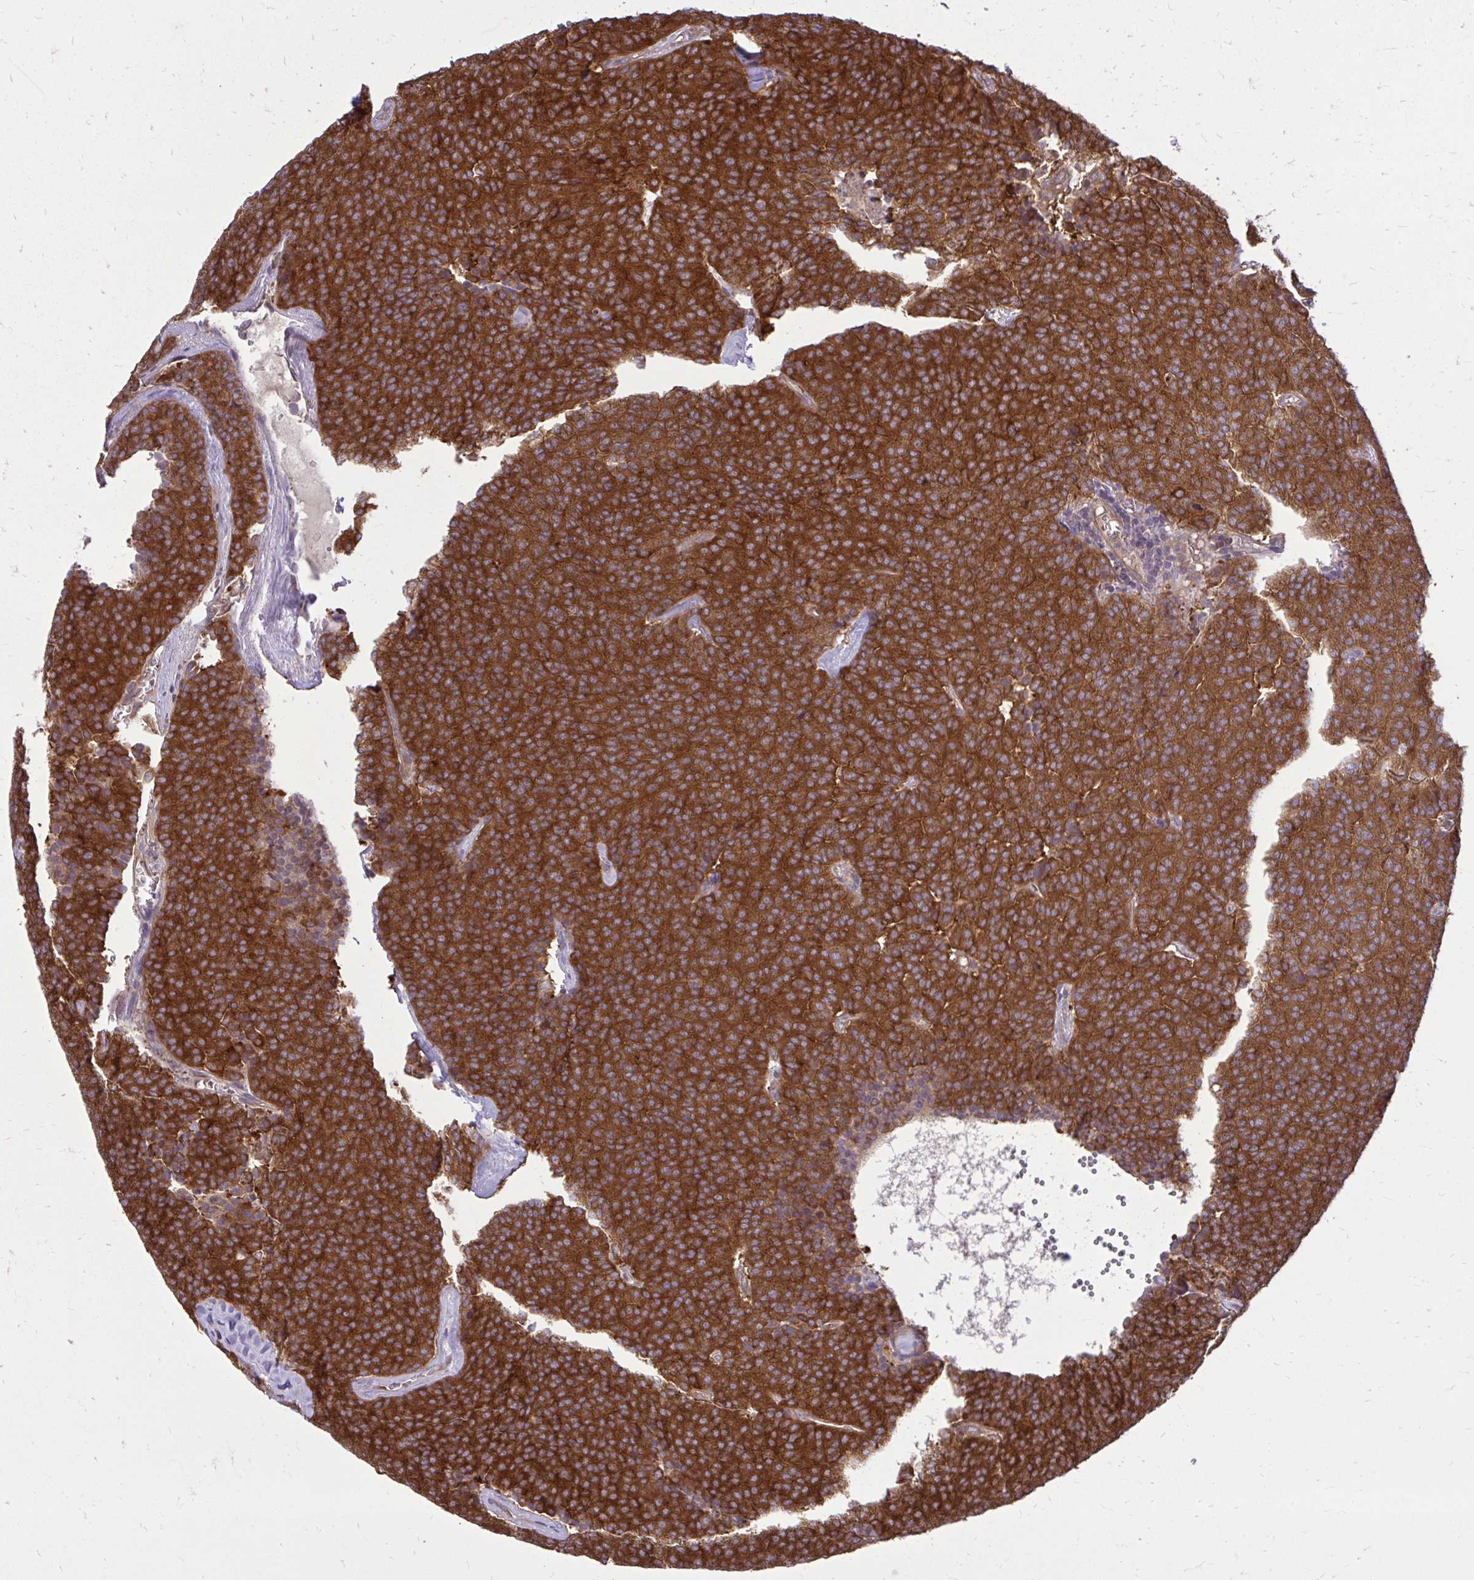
{"staining": {"intensity": "strong", "quantity": ">75%", "location": "cytoplasmic/membranous"}, "tissue": "carcinoid", "cell_type": "Tumor cells", "image_type": "cancer", "snomed": [{"axis": "morphology", "description": "Carcinoid, malignant, NOS"}, {"axis": "topography", "description": "Lung"}], "caption": "A high-resolution micrograph shows immunohistochemistry (IHC) staining of carcinoid, which reveals strong cytoplasmic/membranous expression in approximately >75% of tumor cells.", "gene": "PPP5C", "patient": {"sex": "male", "age": 61}}